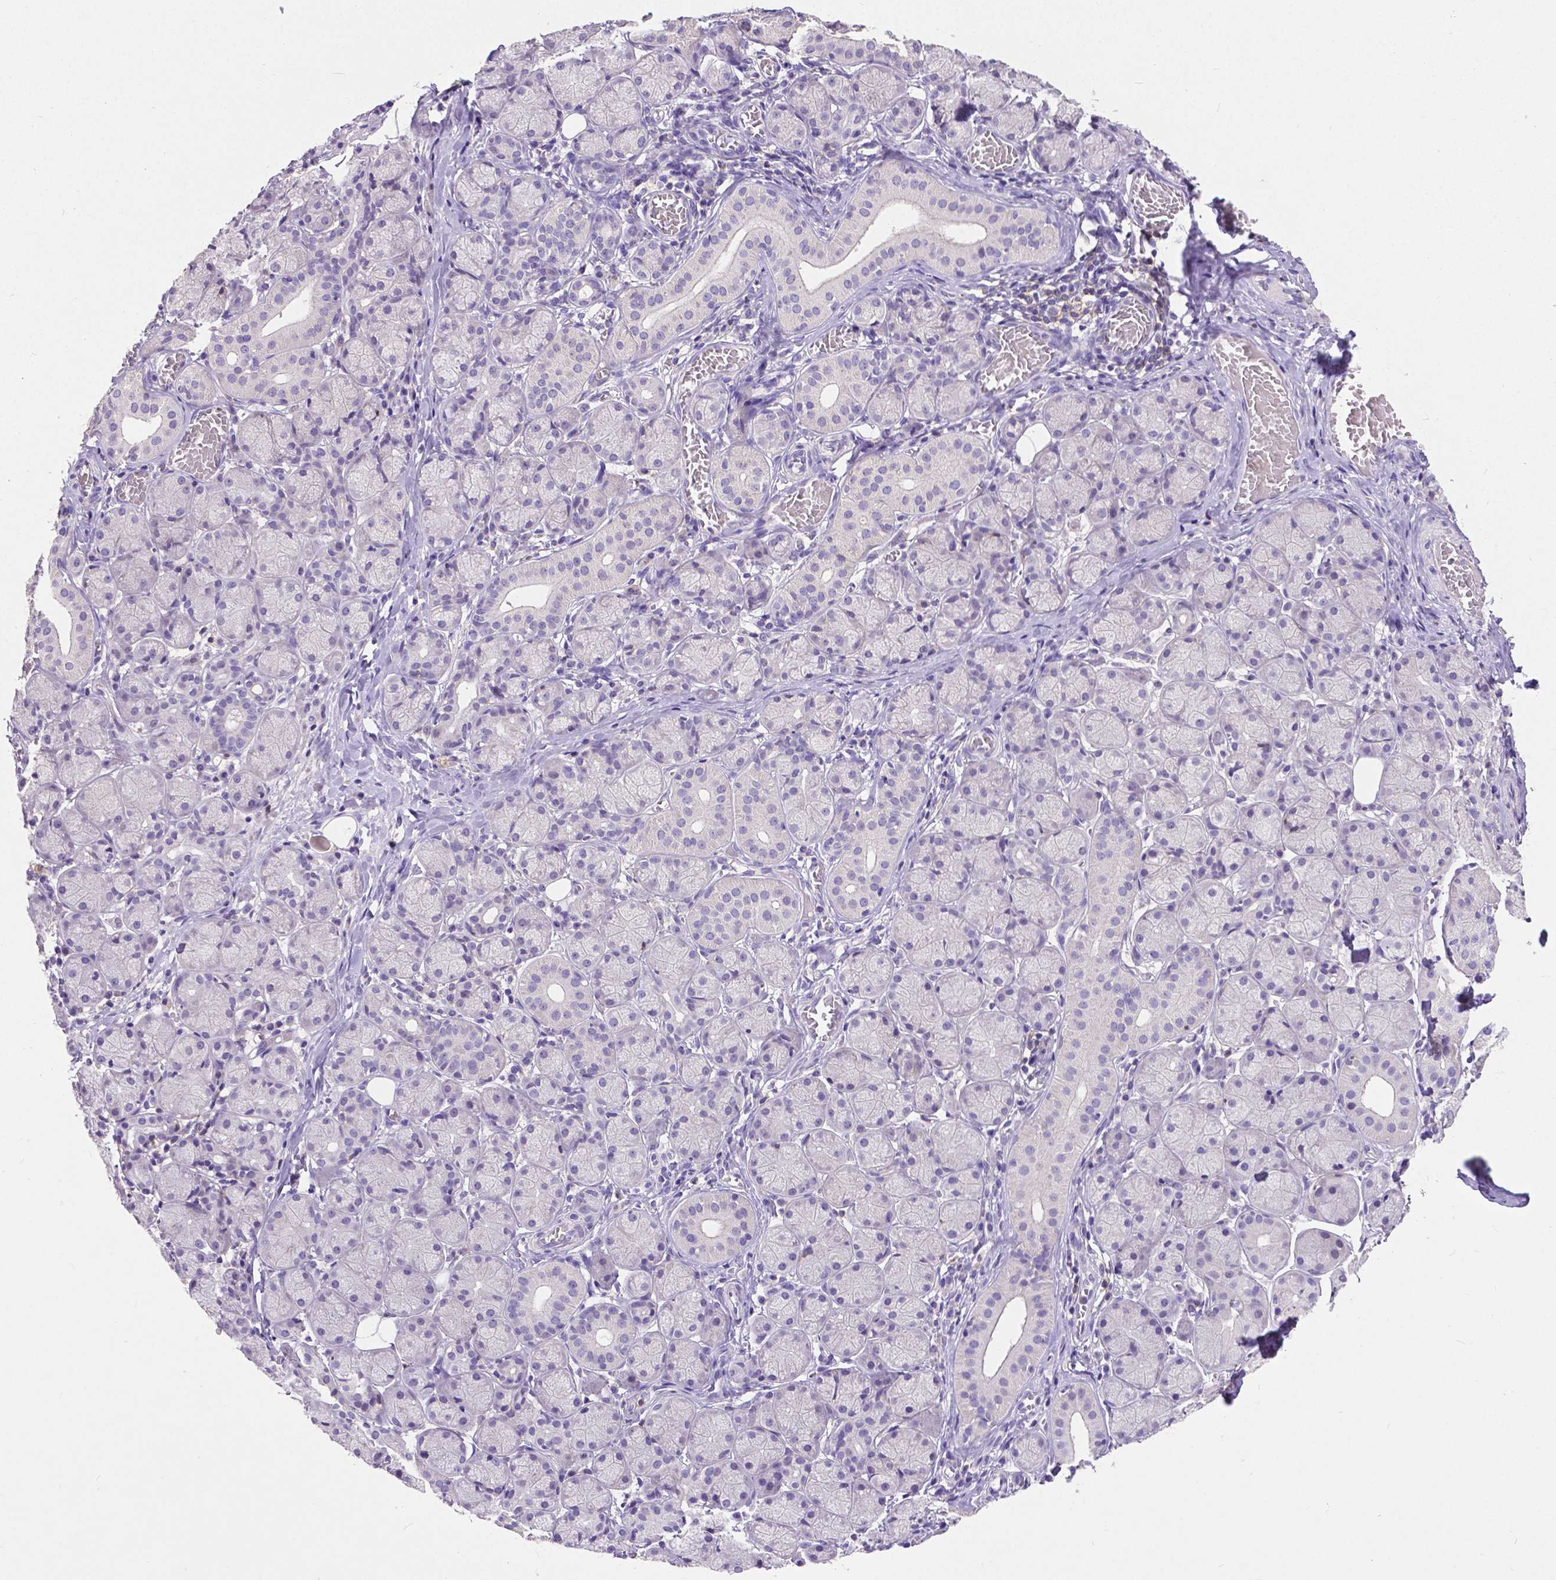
{"staining": {"intensity": "negative", "quantity": "none", "location": "none"}, "tissue": "salivary gland", "cell_type": "Glandular cells", "image_type": "normal", "snomed": [{"axis": "morphology", "description": "Normal tissue, NOS"}, {"axis": "topography", "description": "Salivary gland"}, {"axis": "topography", "description": "Peripheral nerve tissue"}], "caption": "Immunohistochemistry histopathology image of normal salivary gland: salivary gland stained with DAB (3,3'-diaminobenzidine) displays no significant protein staining in glandular cells.", "gene": "CD4", "patient": {"sex": "female", "age": 24}}